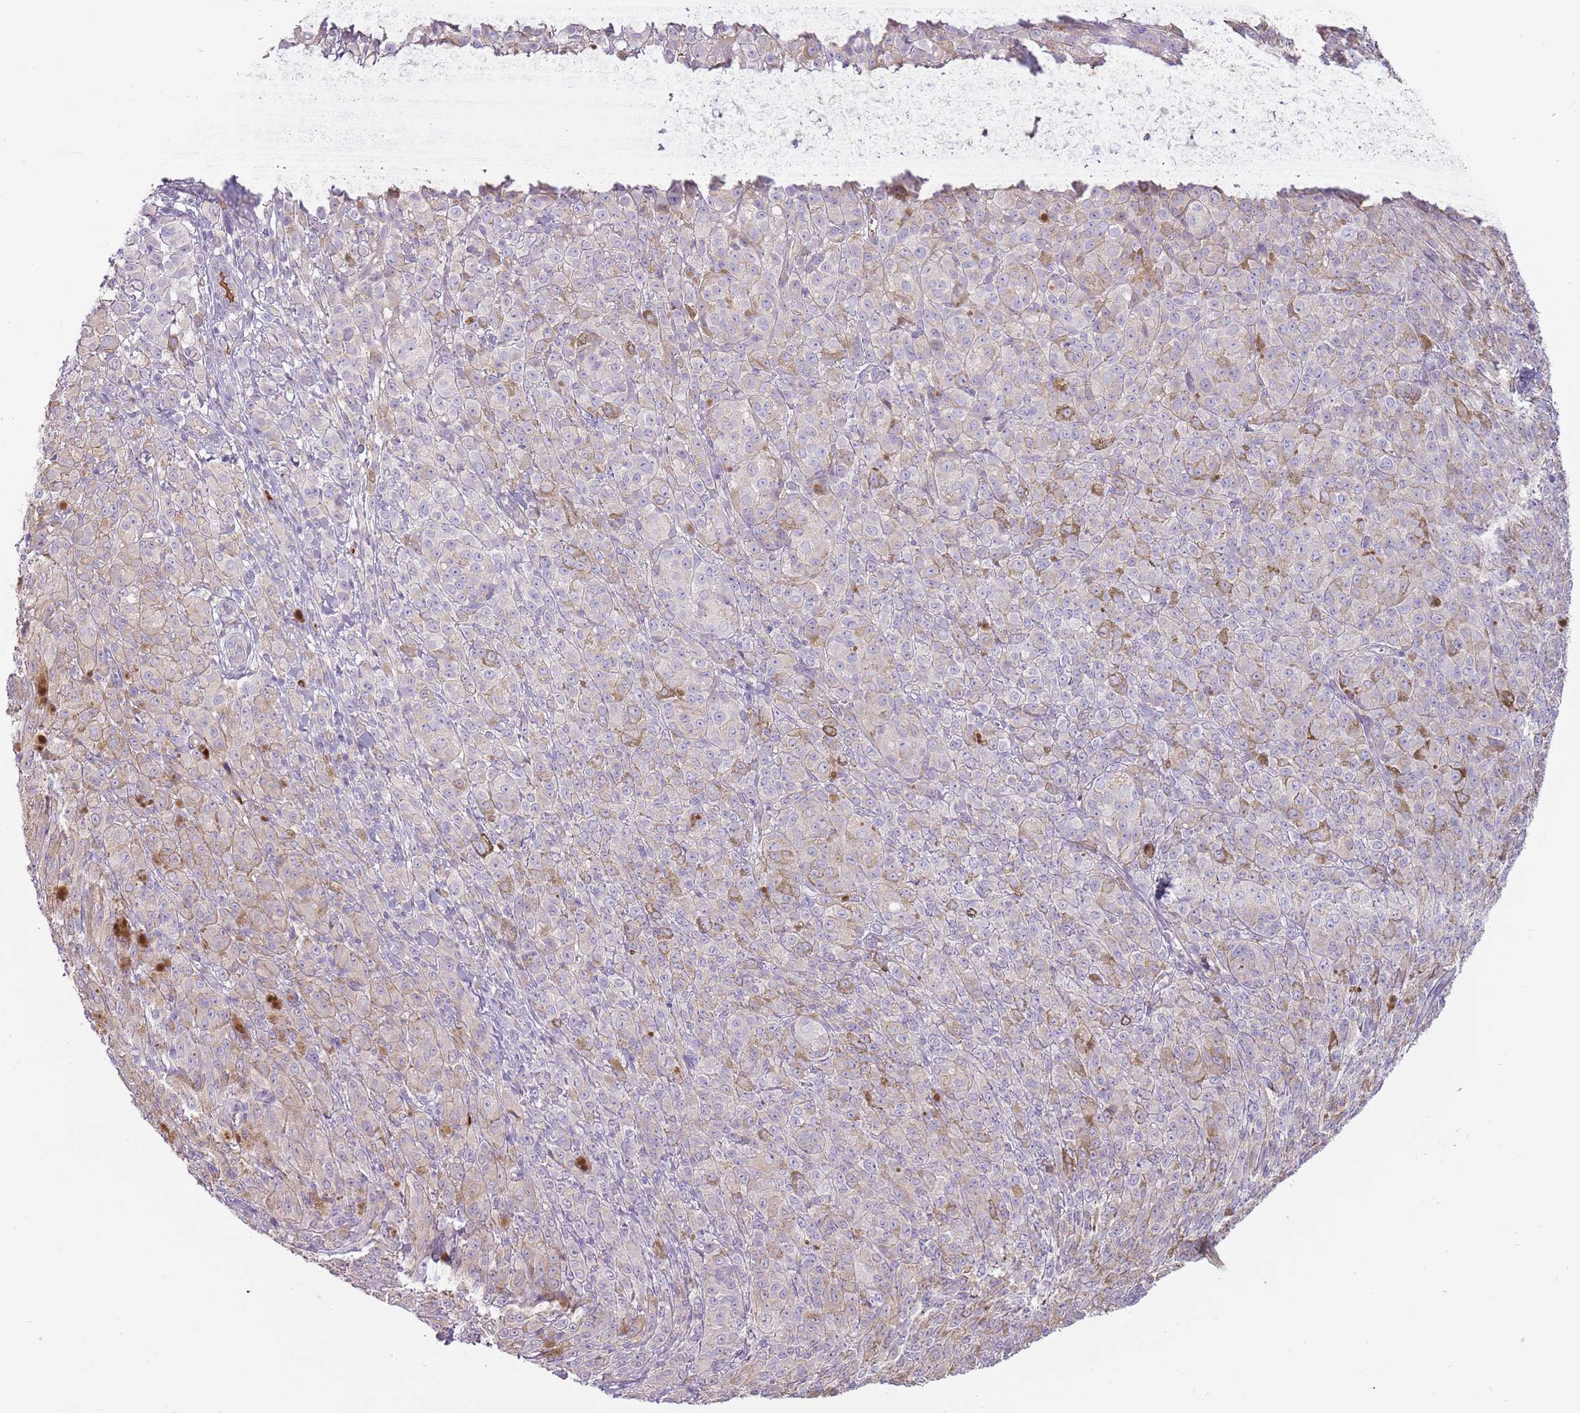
{"staining": {"intensity": "negative", "quantity": "none", "location": "none"}, "tissue": "melanoma", "cell_type": "Tumor cells", "image_type": "cancer", "snomed": [{"axis": "morphology", "description": "Malignant melanoma, NOS"}, {"axis": "topography", "description": "Skin"}], "caption": "Immunohistochemical staining of malignant melanoma shows no significant staining in tumor cells.", "gene": "MCUB", "patient": {"sex": "female", "age": 52}}